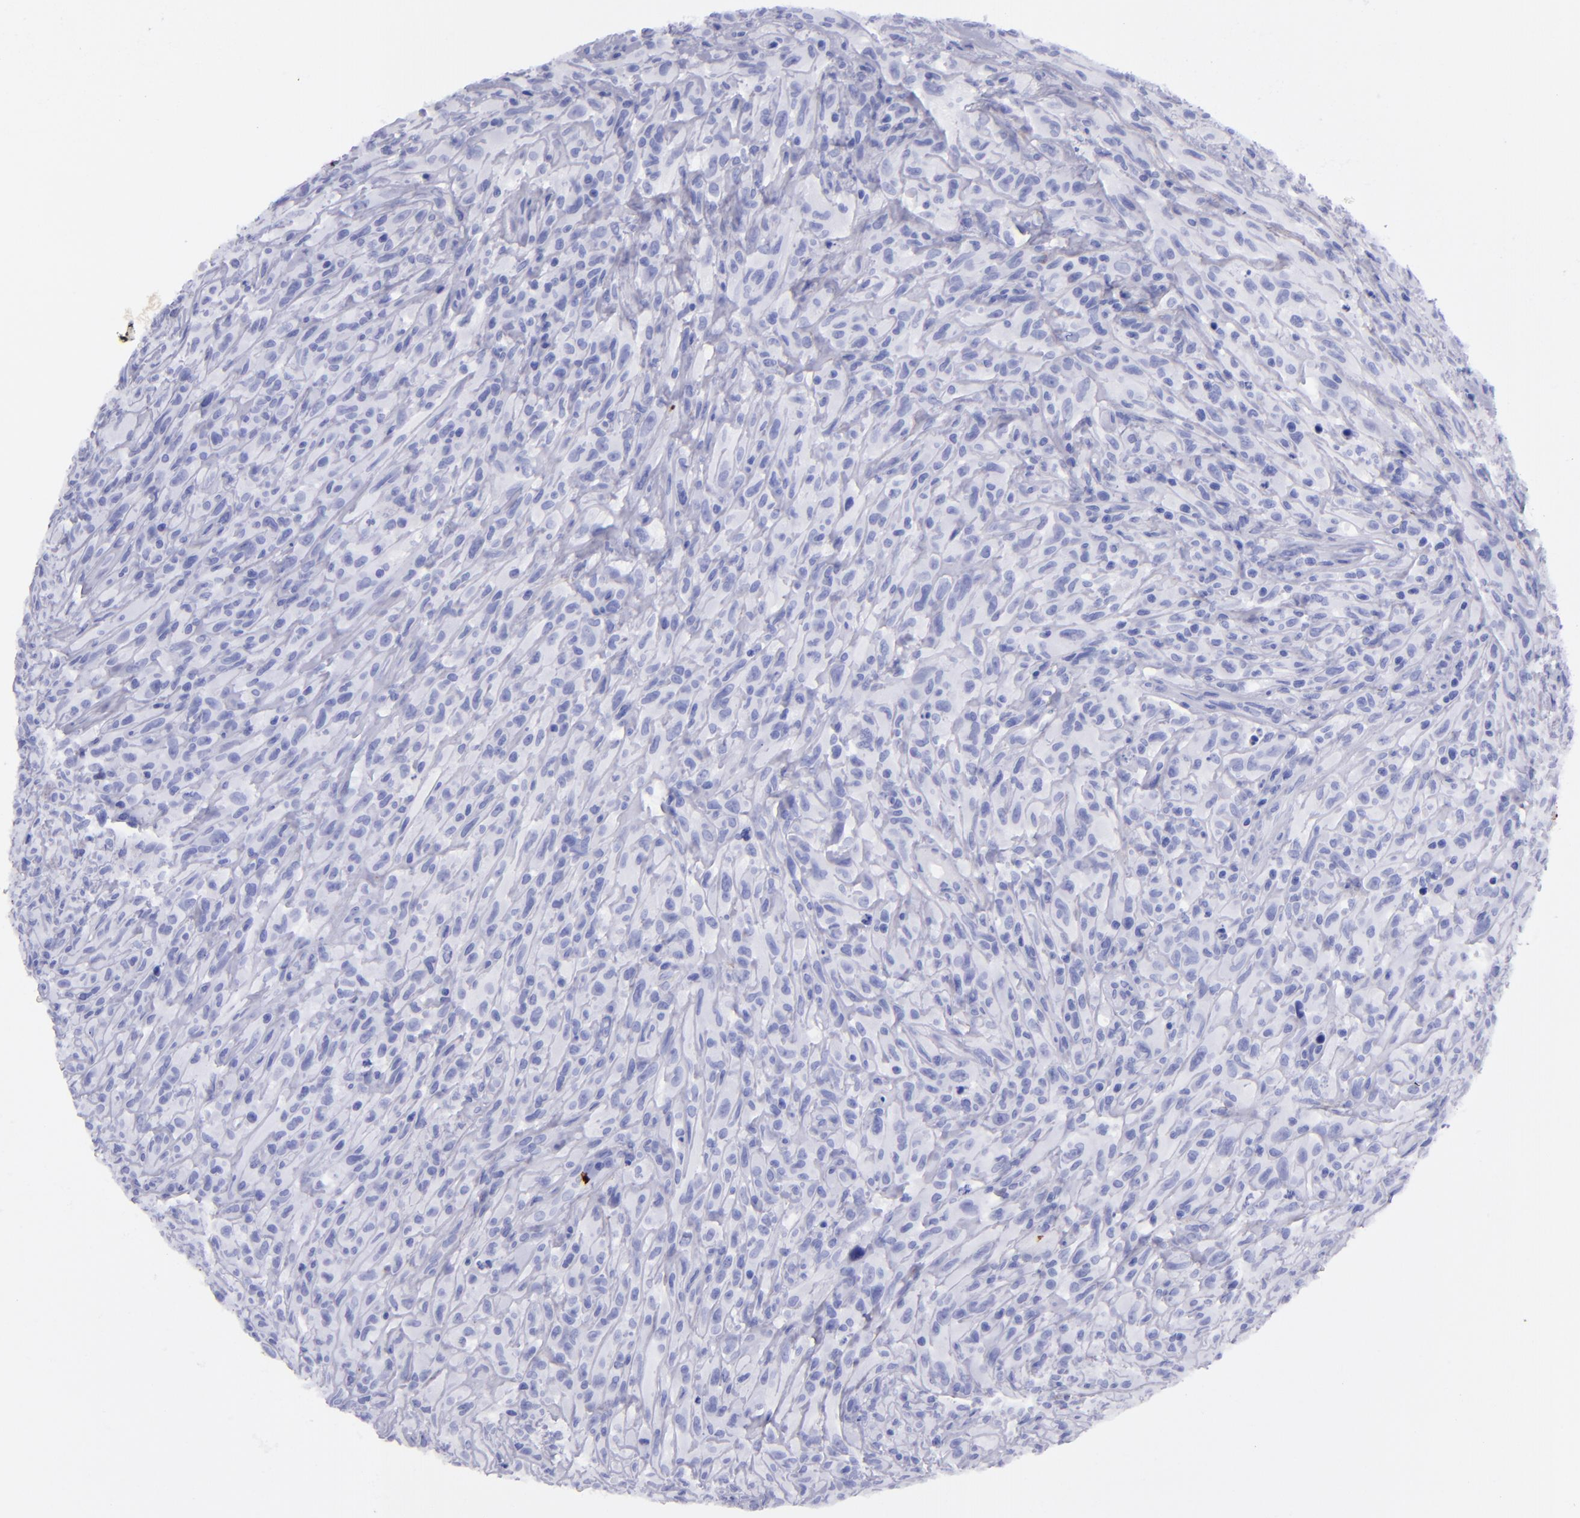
{"staining": {"intensity": "negative", "quantity": "none", "location": "none"}, "tissue": "glioma", "cell_type": "Tumor cells", "image_type": "cancer", "snomed": [{"axis": "morphology", "description": "Glioma, malignant, High grade"}, {"axis": "topography", "description": "Brain"}], "caption": "An image of human high-grade glioma (malignant) is negative for staining in tumor cells.", "gene": "EFCAB13", "patient": {"sex": "male", "age": 48}}